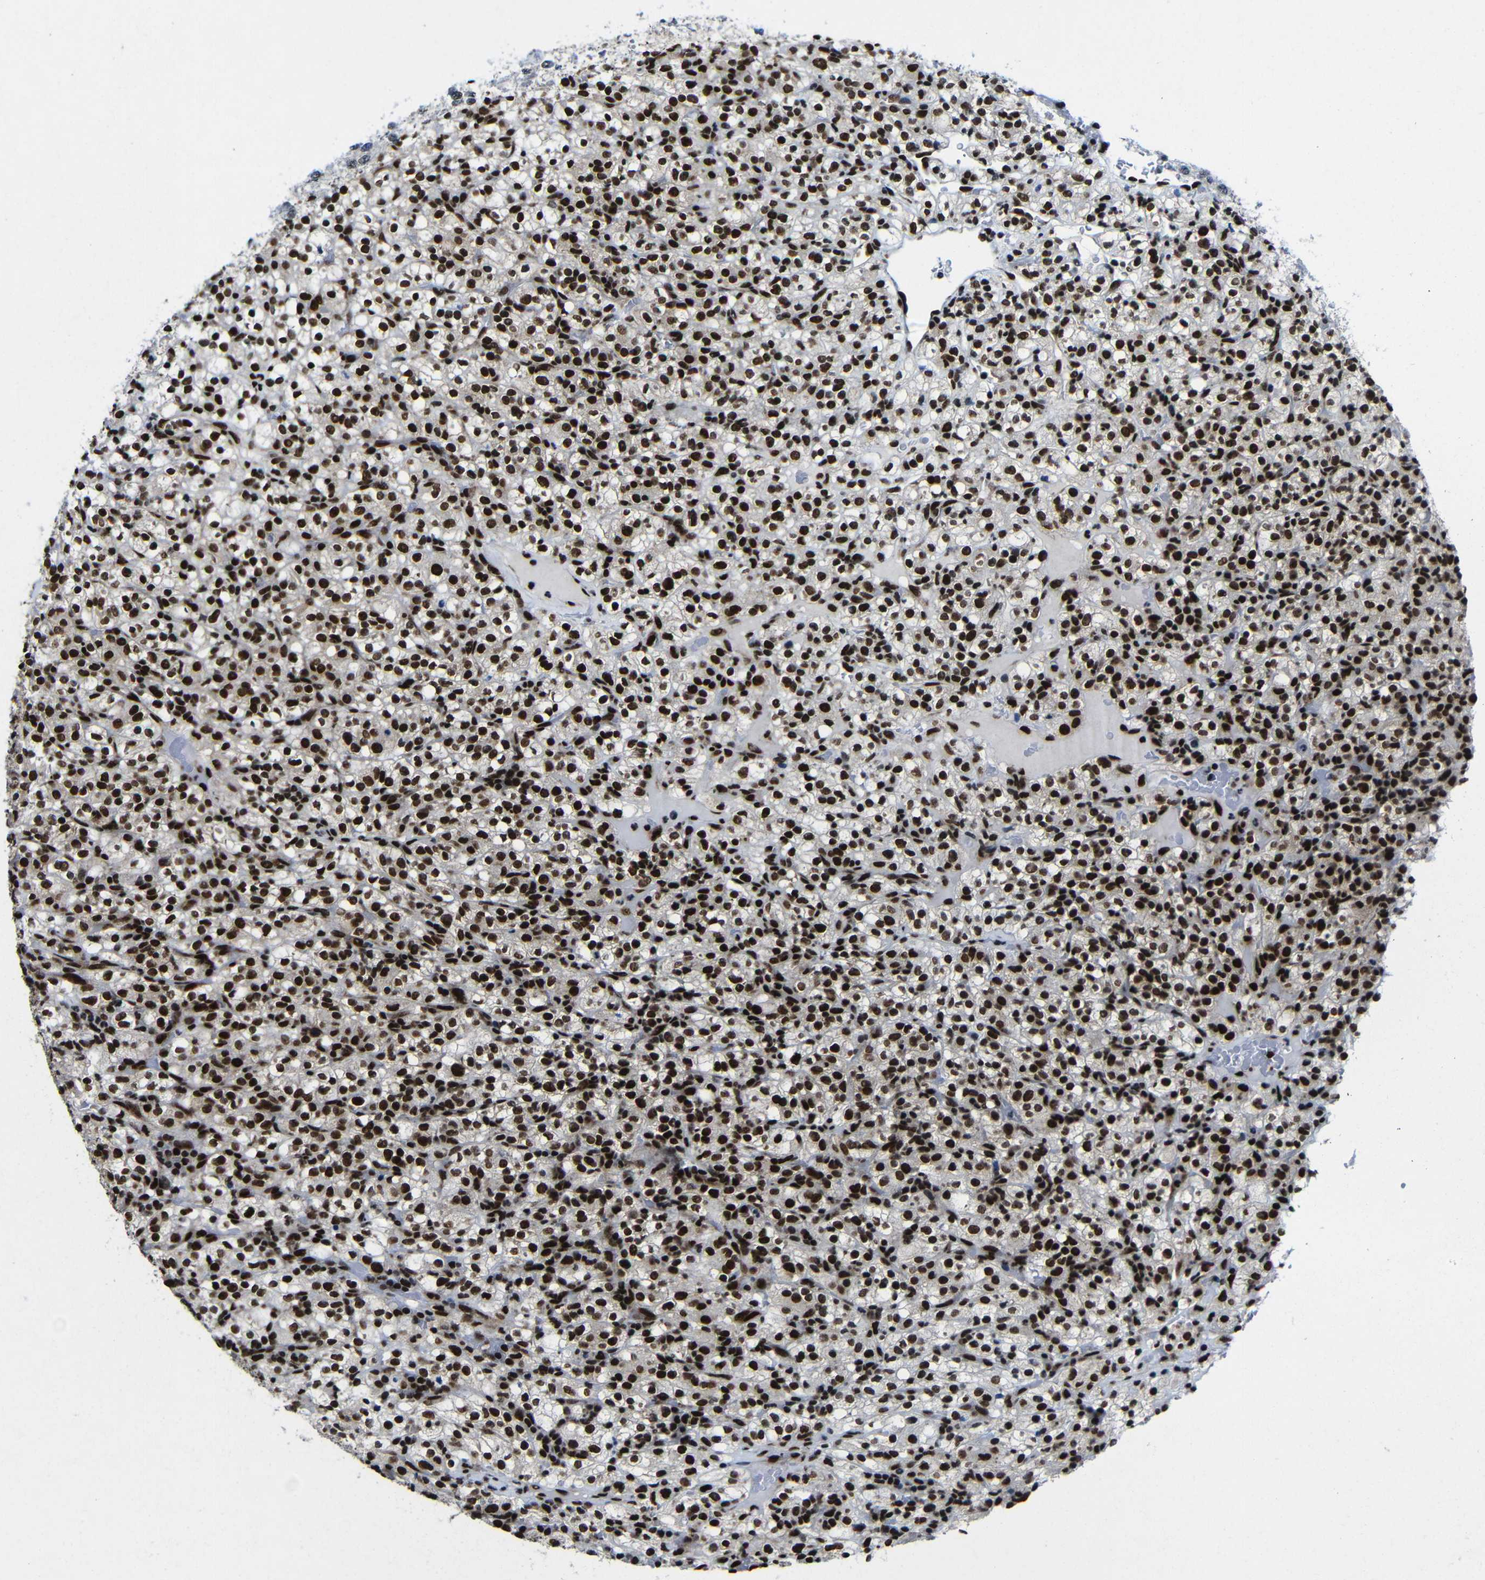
{"staining": {"intensity": "strong", "quantity": ">75%", "location": "nuclear"}, "tissue": "renal cancer", "cell_type": "Tumor cells", "image_type": "cancer", "snomed": [{"axis": "morphology", "description": "Normal tissue, NOS"}, {"axis": "morphology", "description": "Adenocarcinoma, NOS"}, {"axis": "topography", "description": "Kidney"}], "caption": "The micrograph displays a brown stain indicating the presence of a protein in the nuclear of tumor cells in renal adenocarcinoma.", "gene": "PTBP1", "patient": {"sex": "female", "age": 72}}